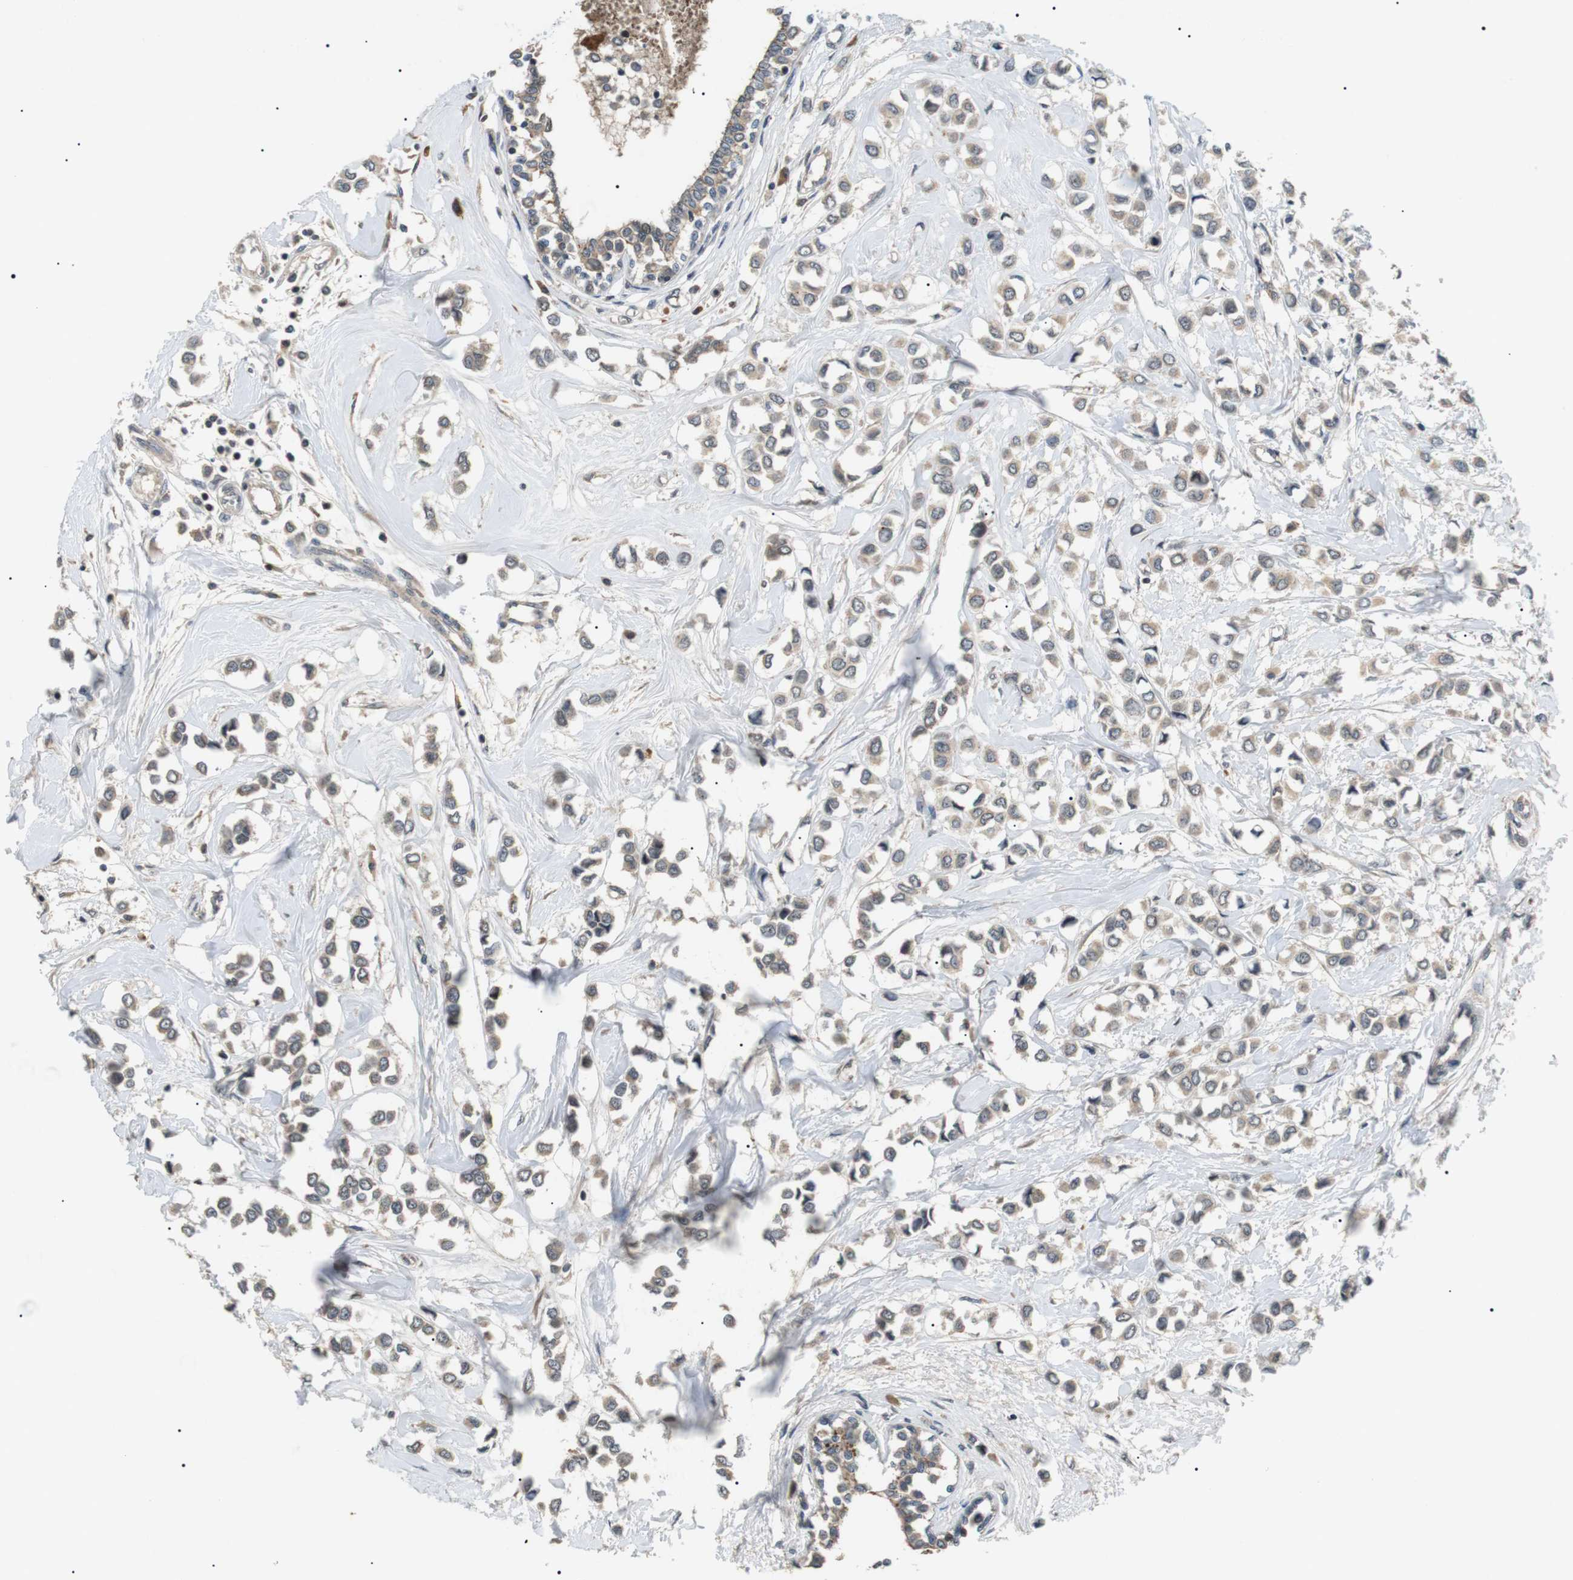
{"staining": {"intensity": "weak", "quantity": ">75%", "location": "cytoplasmic/membranous"}, "tissue": "breast cancer", "cell_type": "Tumor cells", "image_type": "cancer", "snomed": [{"axis": "morphology", "description": "Lobular carcinoma"}, {"axis": "topography", "description": "Breast"}], "caption": "A histopathology image of human breast lobular carcinoma stained for a protein displays weak cytoplasmic/membranous brown staining in tumor cells.", "gene": "HSPA13", "patient": {"sex": "female", "age": 51}}